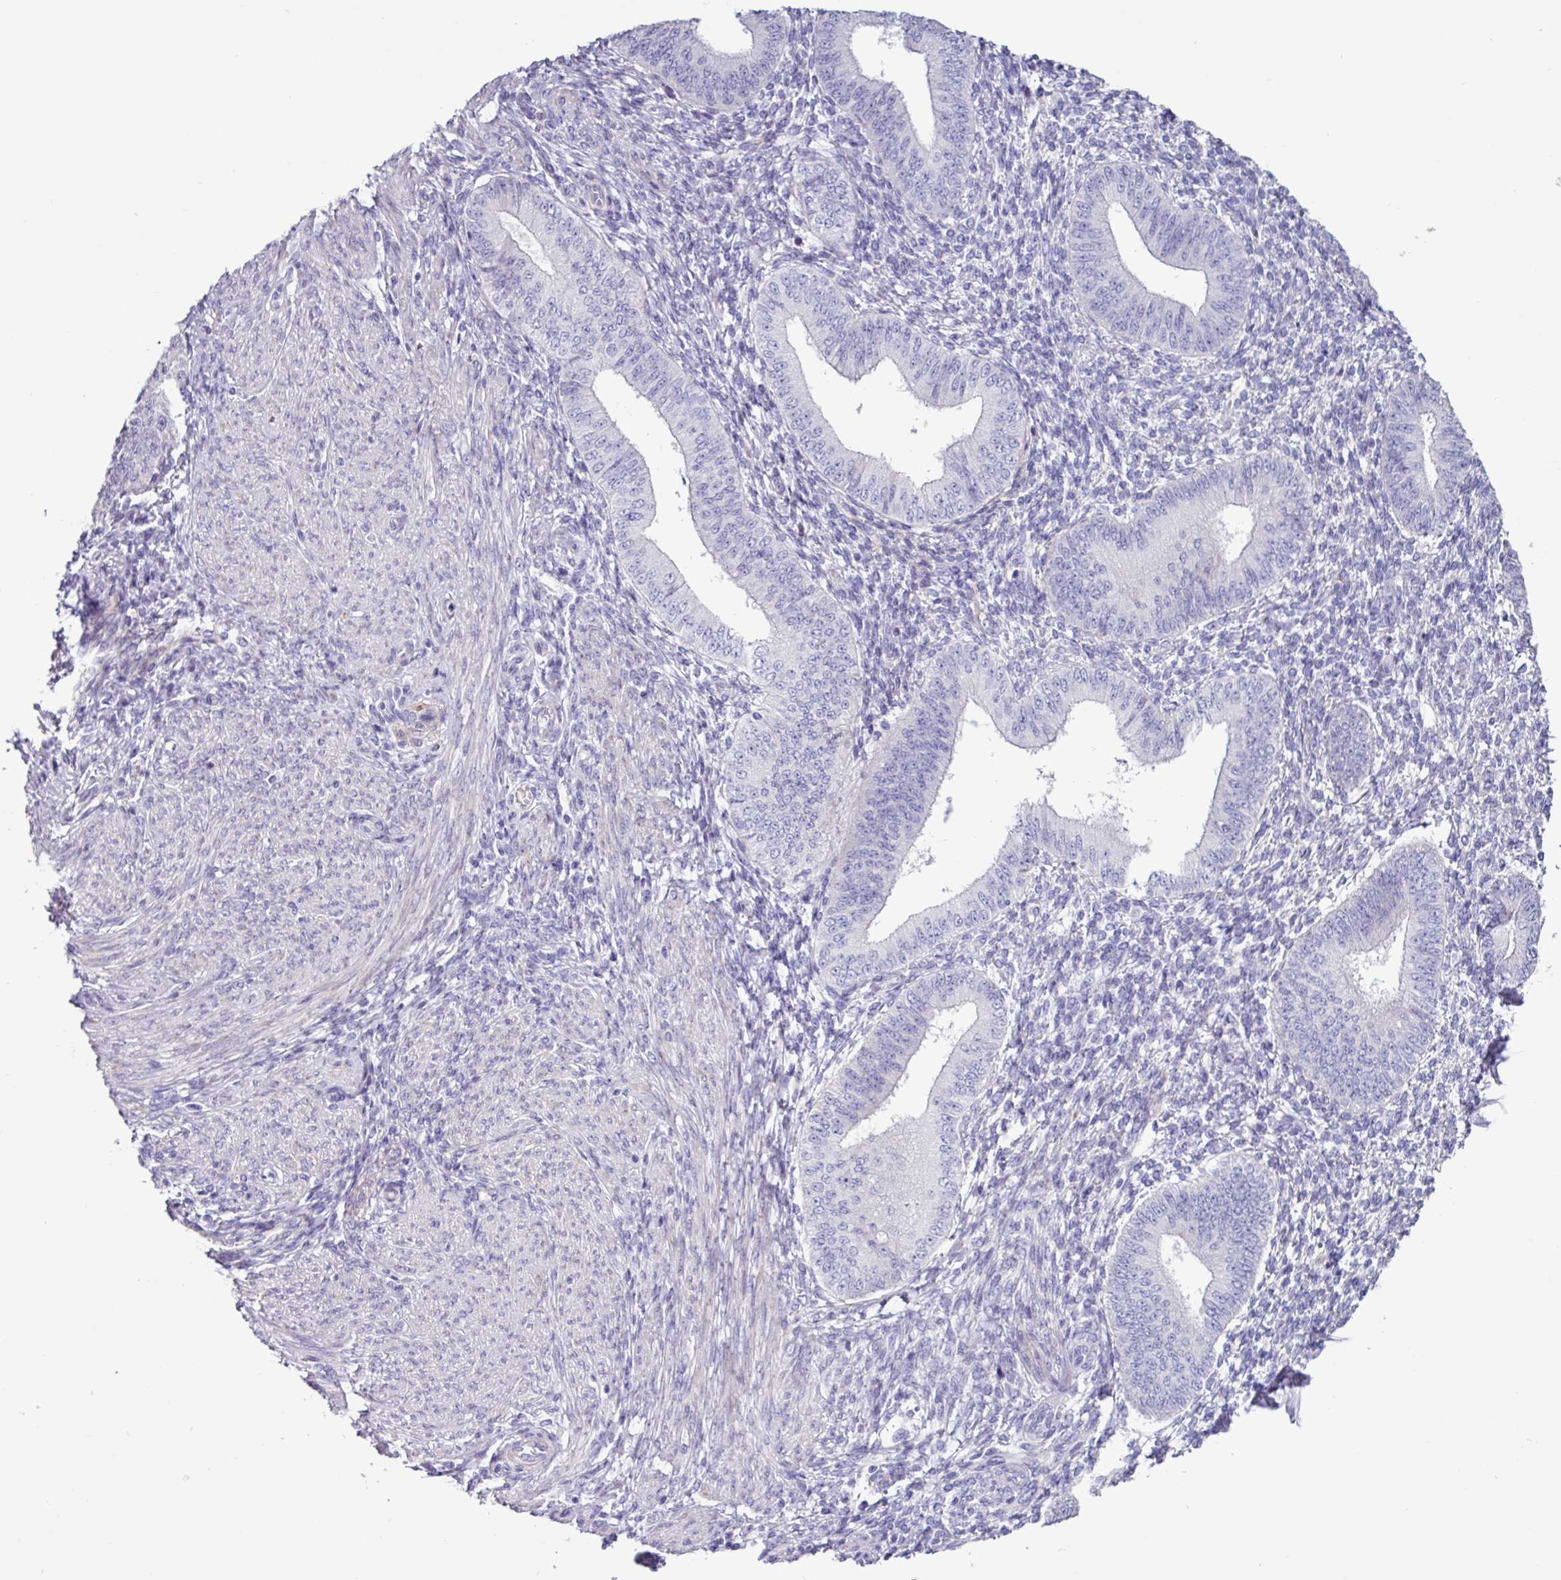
{"staining": {"intensity": "negative", "quantity": "none", "location": "none"}, "tissue": "endometrium", "cell_type": "Cells in endometrial stroma", "image_type": "normal", "snomed": [{"axis": "morphology", "description": "Normal tissue, NOS"}, {"axis": "topography", "description": "Endometrium"}], "caption": "There is no significant positivity in cells in endometrial stroma of endometrium. The staining was performed using DAB to visualize the protein expression in brown, while the nuclei were stained in blue with hematoxylin (Magnification: 20x).", "gene": "PPP1R35", "patient": {"sex": "female", "age": 49}}